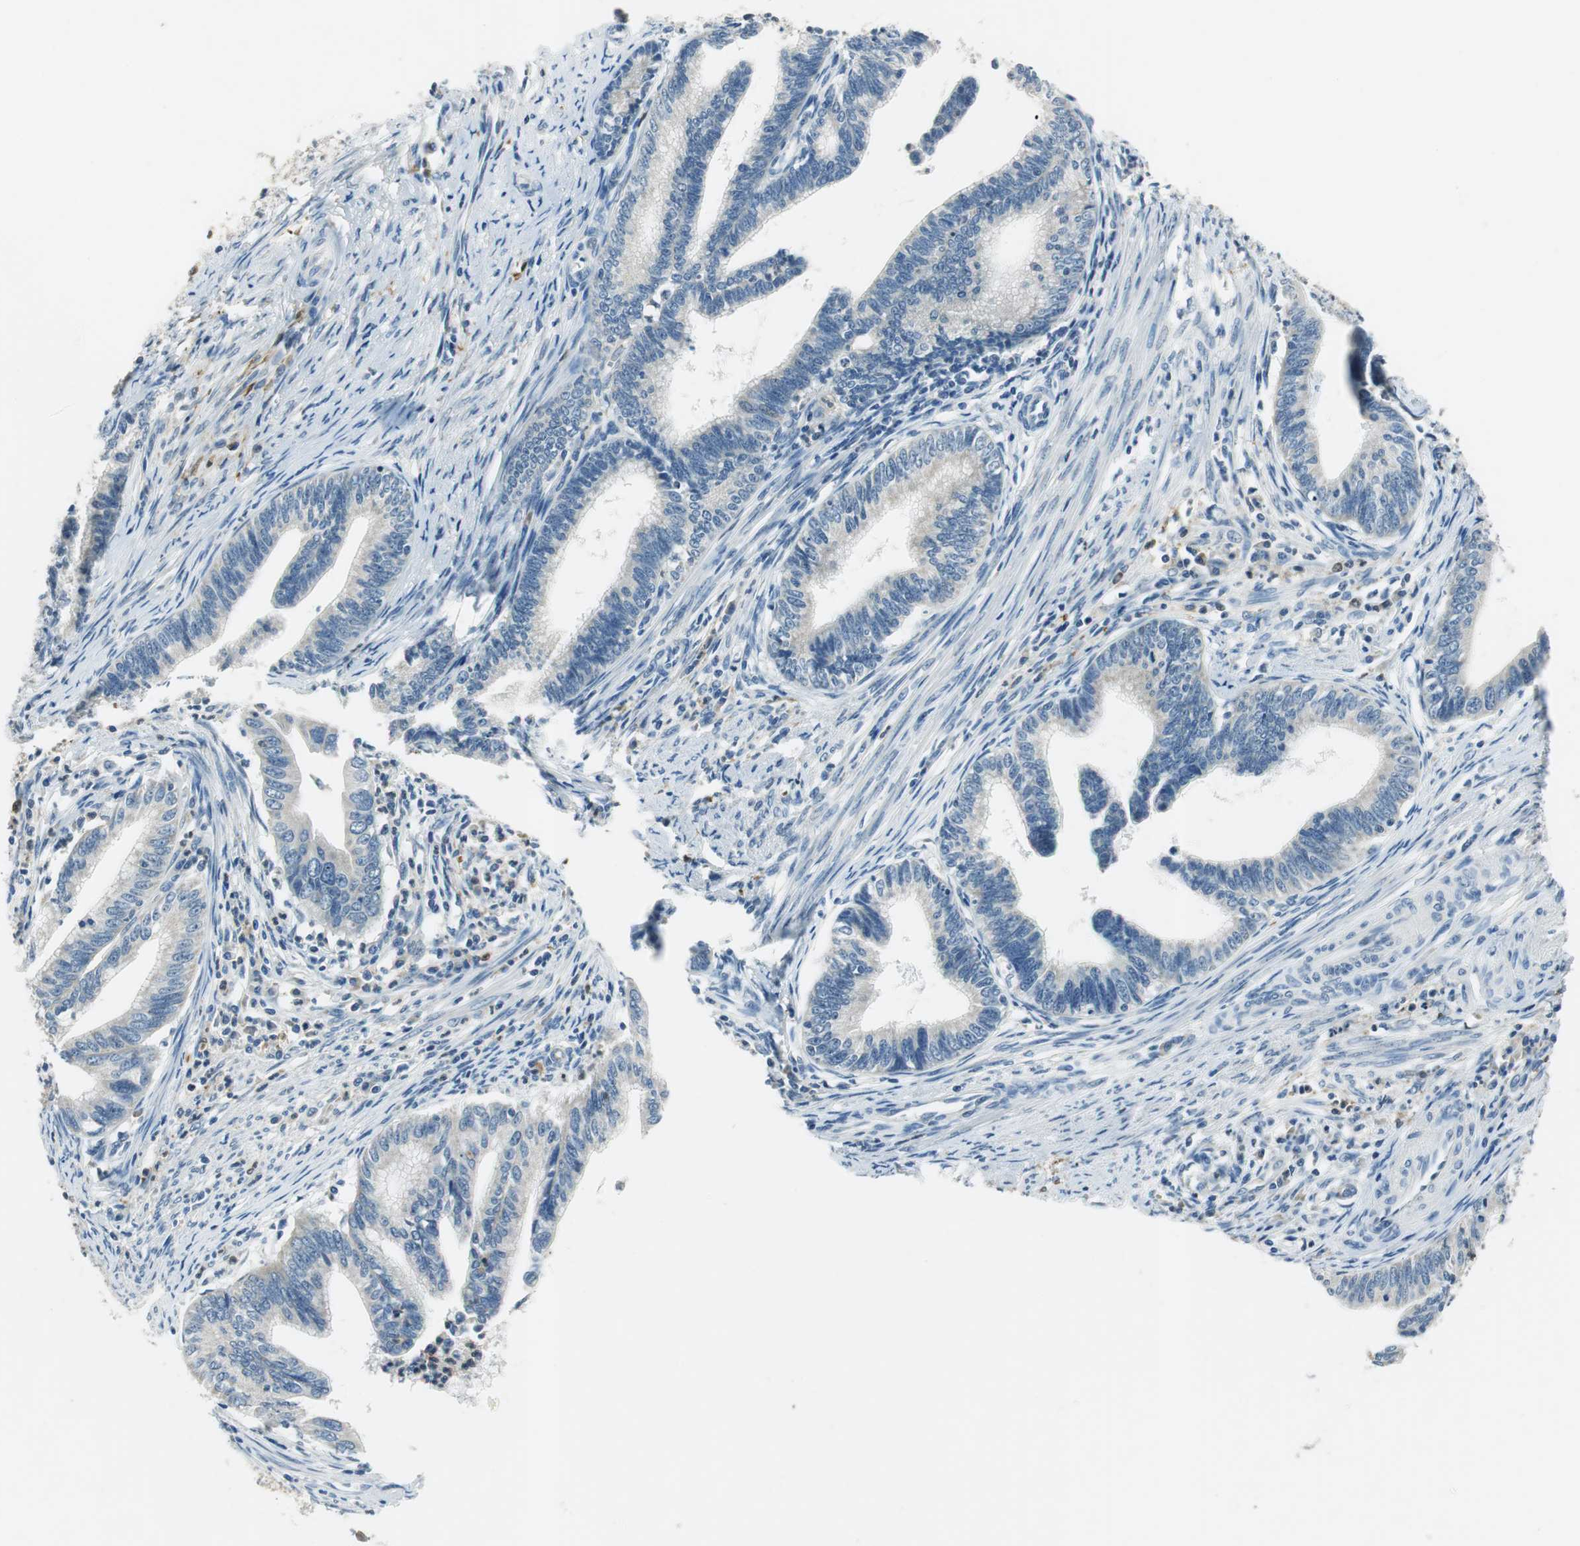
{"staining": {"intensity": "negative", "quantity": "none", "location": "none"}, "tissue": "cervical cancer", "cell_type": "Tumor cells", "image_type": "cancer", "snomed": [{"axis": "morphology", "description": "Adenocarcinoma, NOS"}, {"axis": "topography", "description": "Cervix"}], "caption": "IHC of cervical adenocarcinoma exhibits no expression in tumor cells.", "gene": "ME1", "patient": {"sex": "female", "age": 36}}